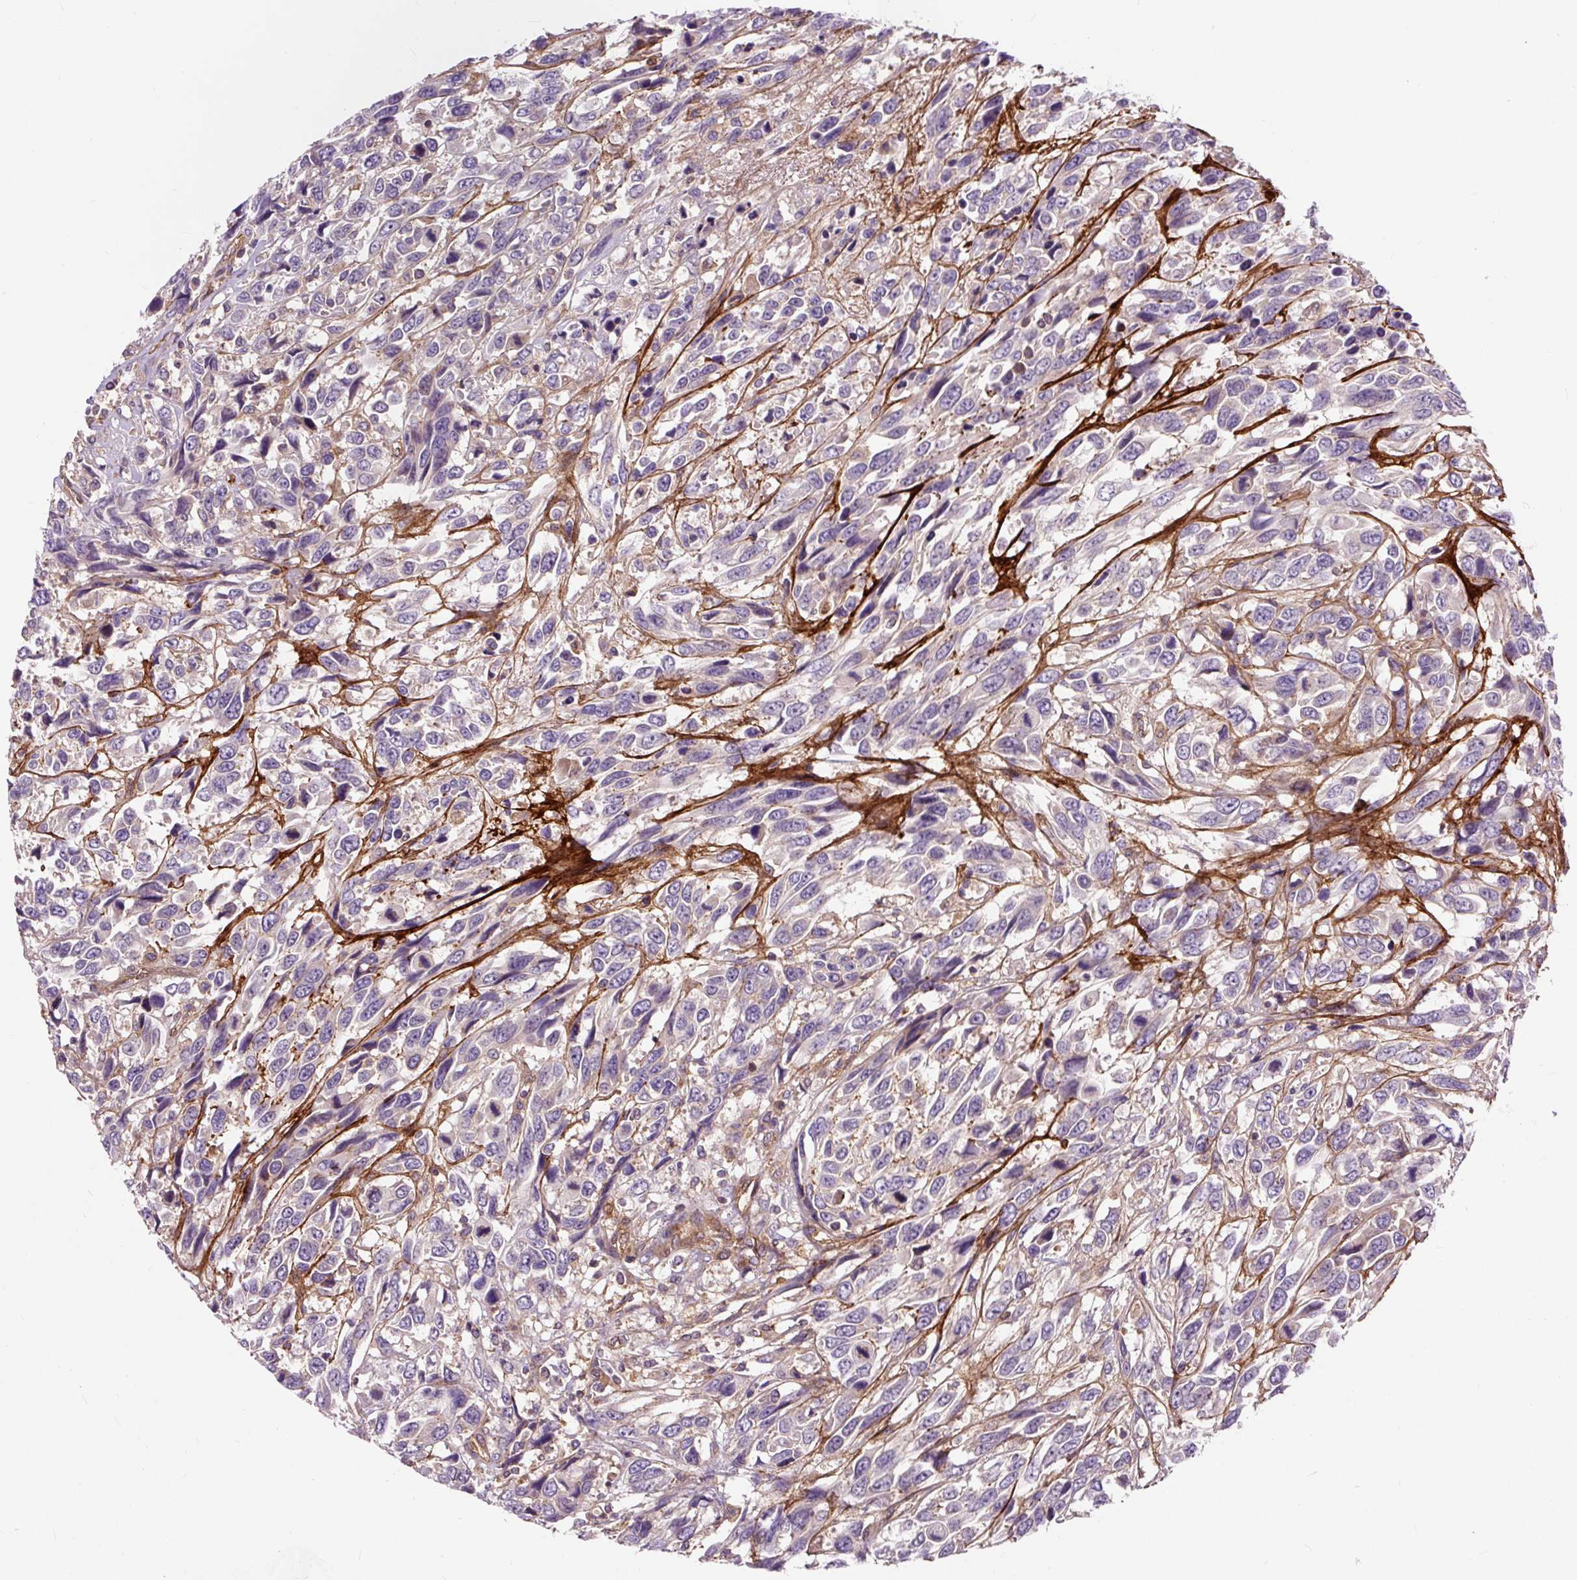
{"staining": {"intensity": "negative", "quantity": "none", "location": "none"}, "tissue": "urothelial cancer", "cell_type": "Tumor cells", "image_type": "cancer", "snomed": [{"axis": "morphology", "description": "Urothelial carcinoma, High grade"}, {"axis": "topography", "description": "Urinary bladder"}], "caption": "Urothelial cancer stained for a protein using immunohistochemistry displays no positivity tumor cells.", "gene": "PCDHGB3", "patient": {"sex": "female", "age": 70}}